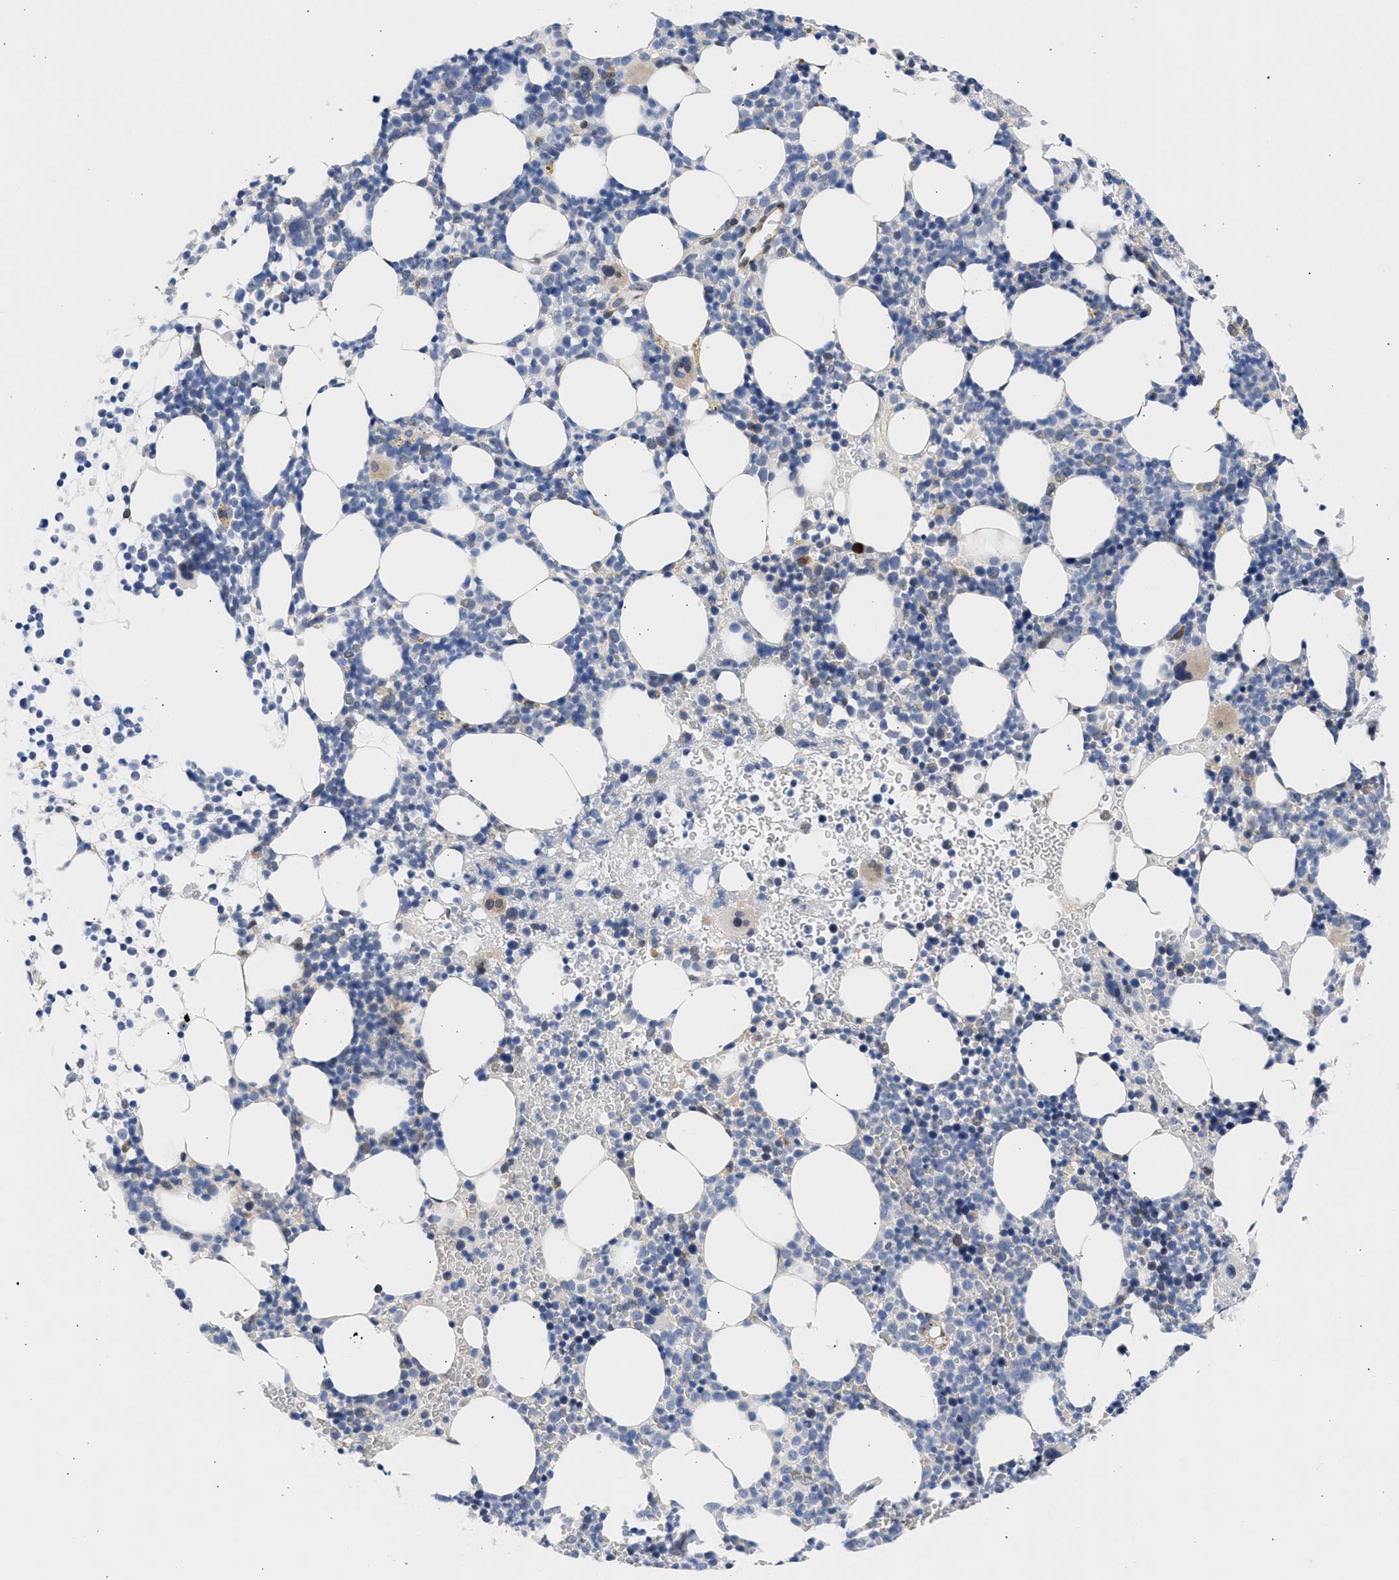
{"staining": {"intensity": "weak", "quantity": "<25%", "location": "cytoplasmic/membranous,nuclear"}, "tissue": "bone marrow", "cell_type": "Hematopoietic cells", "image_type": "normal", "snomed": [{"axis": "morphology", "description": "Normal tissue, NOS"}, {"axis": "morphology", "description": "Inflammation, NOS"}, {"axis": "topography", "description": "Bone marrow"}], "caption": "Hematopoietic cells are negative for protein expression in normal human bone marrow. (Stains: DAB immunohistochemistry with hematoxylin counter stain, Microscopy: brightfield microscopy at high magnification).", "gene": "NUP35", "patient": {"sex": "female", "age": 67}}